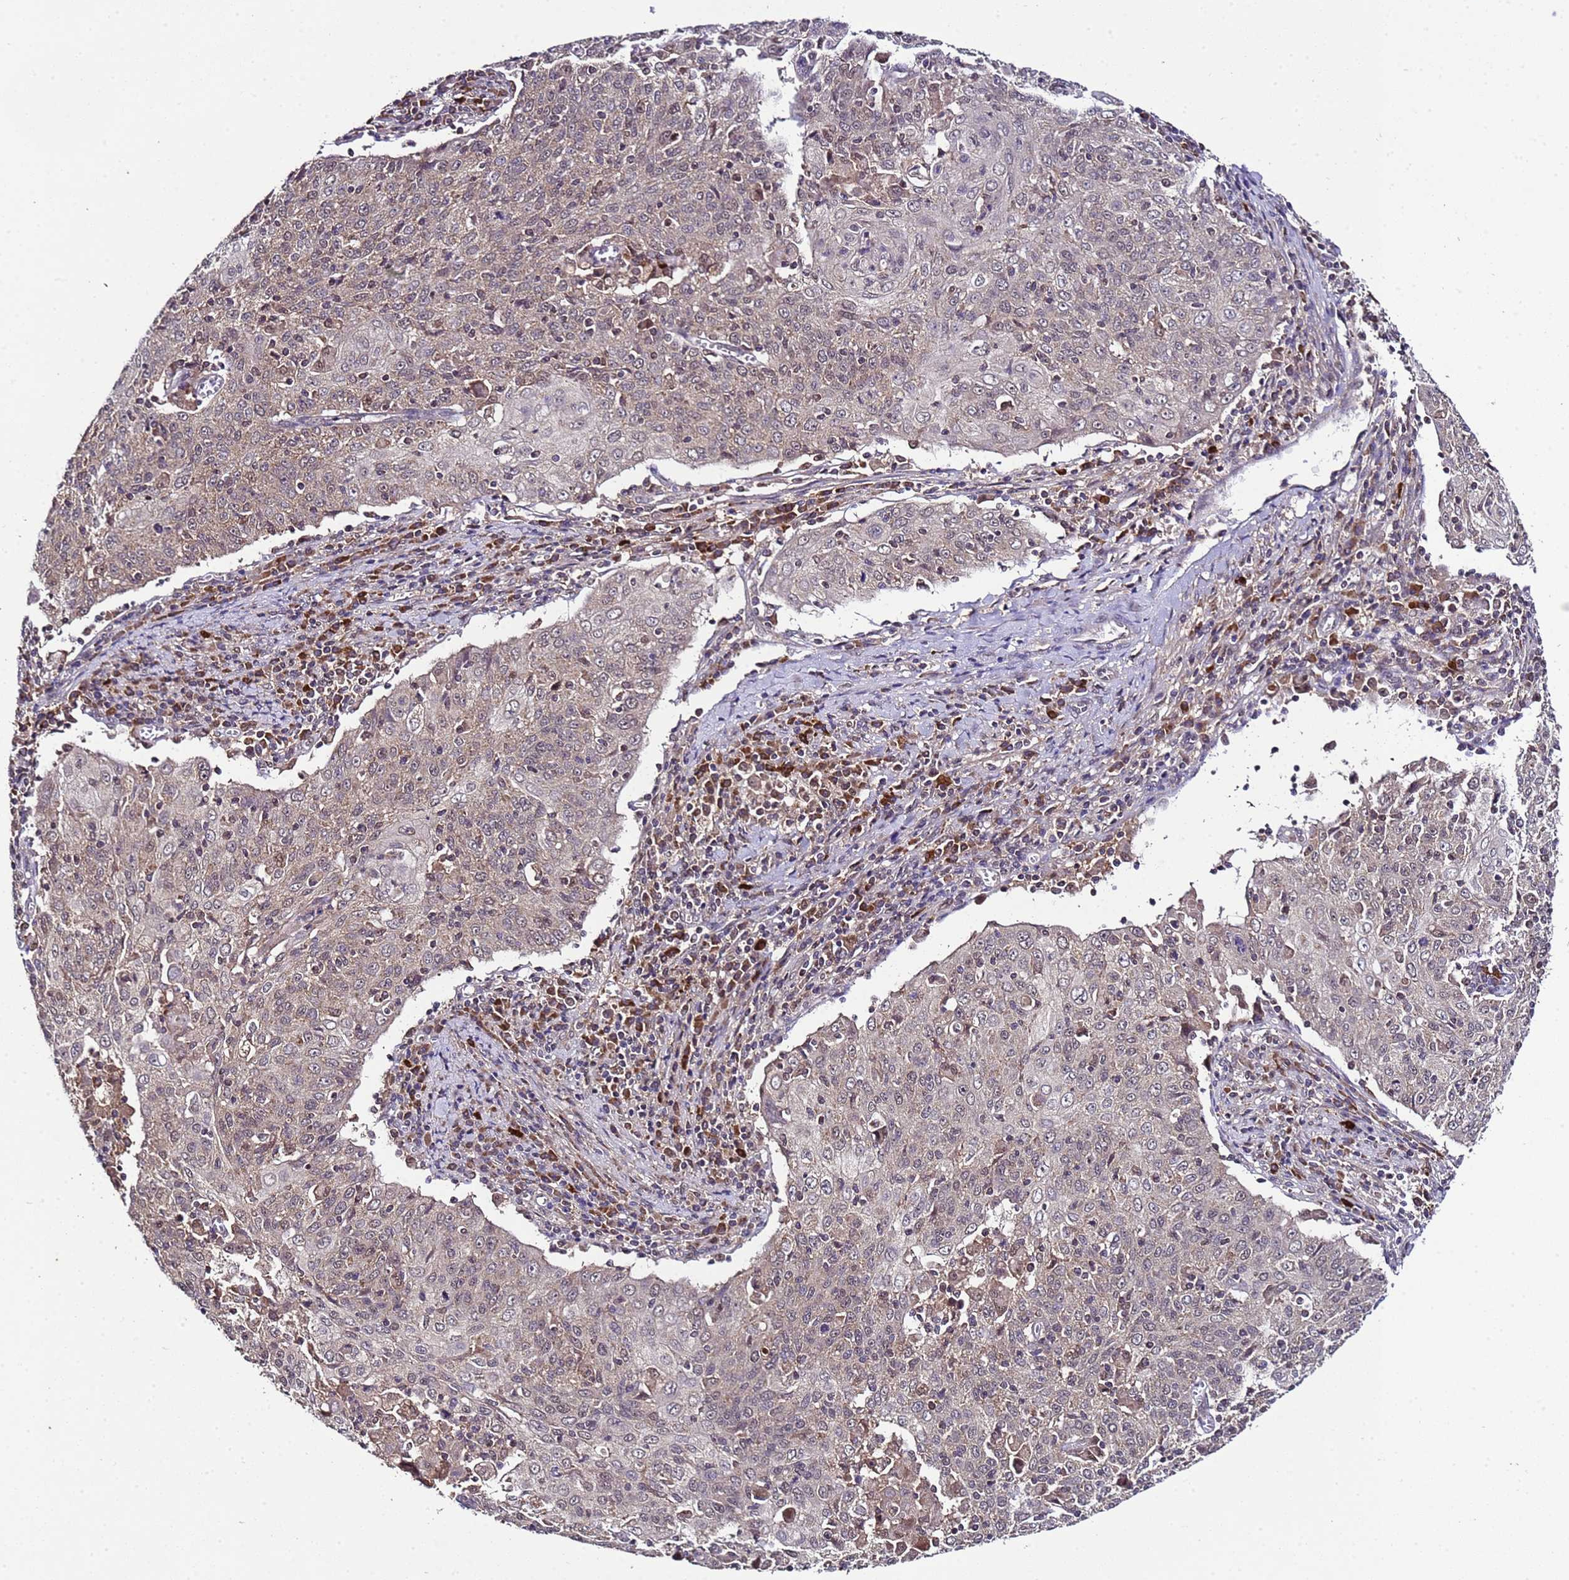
{"staining": {"intensity": "weak", "quantity": "<25%", "location": "cytoplasmic/membranous"}, "tissue": "cervical cancer", "cell_type": "Tumor cells", "image_type": "cancer", "snomed": [{"axis": "morphology", "description": "Squamous cell carcinoma, NOS"}, {"axis": "topography", "description": "Cervix"}], "caption": "An image of cervical cancer stained for a protein shows no brown staining in tumor cells.", "gene": "HSPBAP1", "patient": {"sex": "female", "age": 48}}